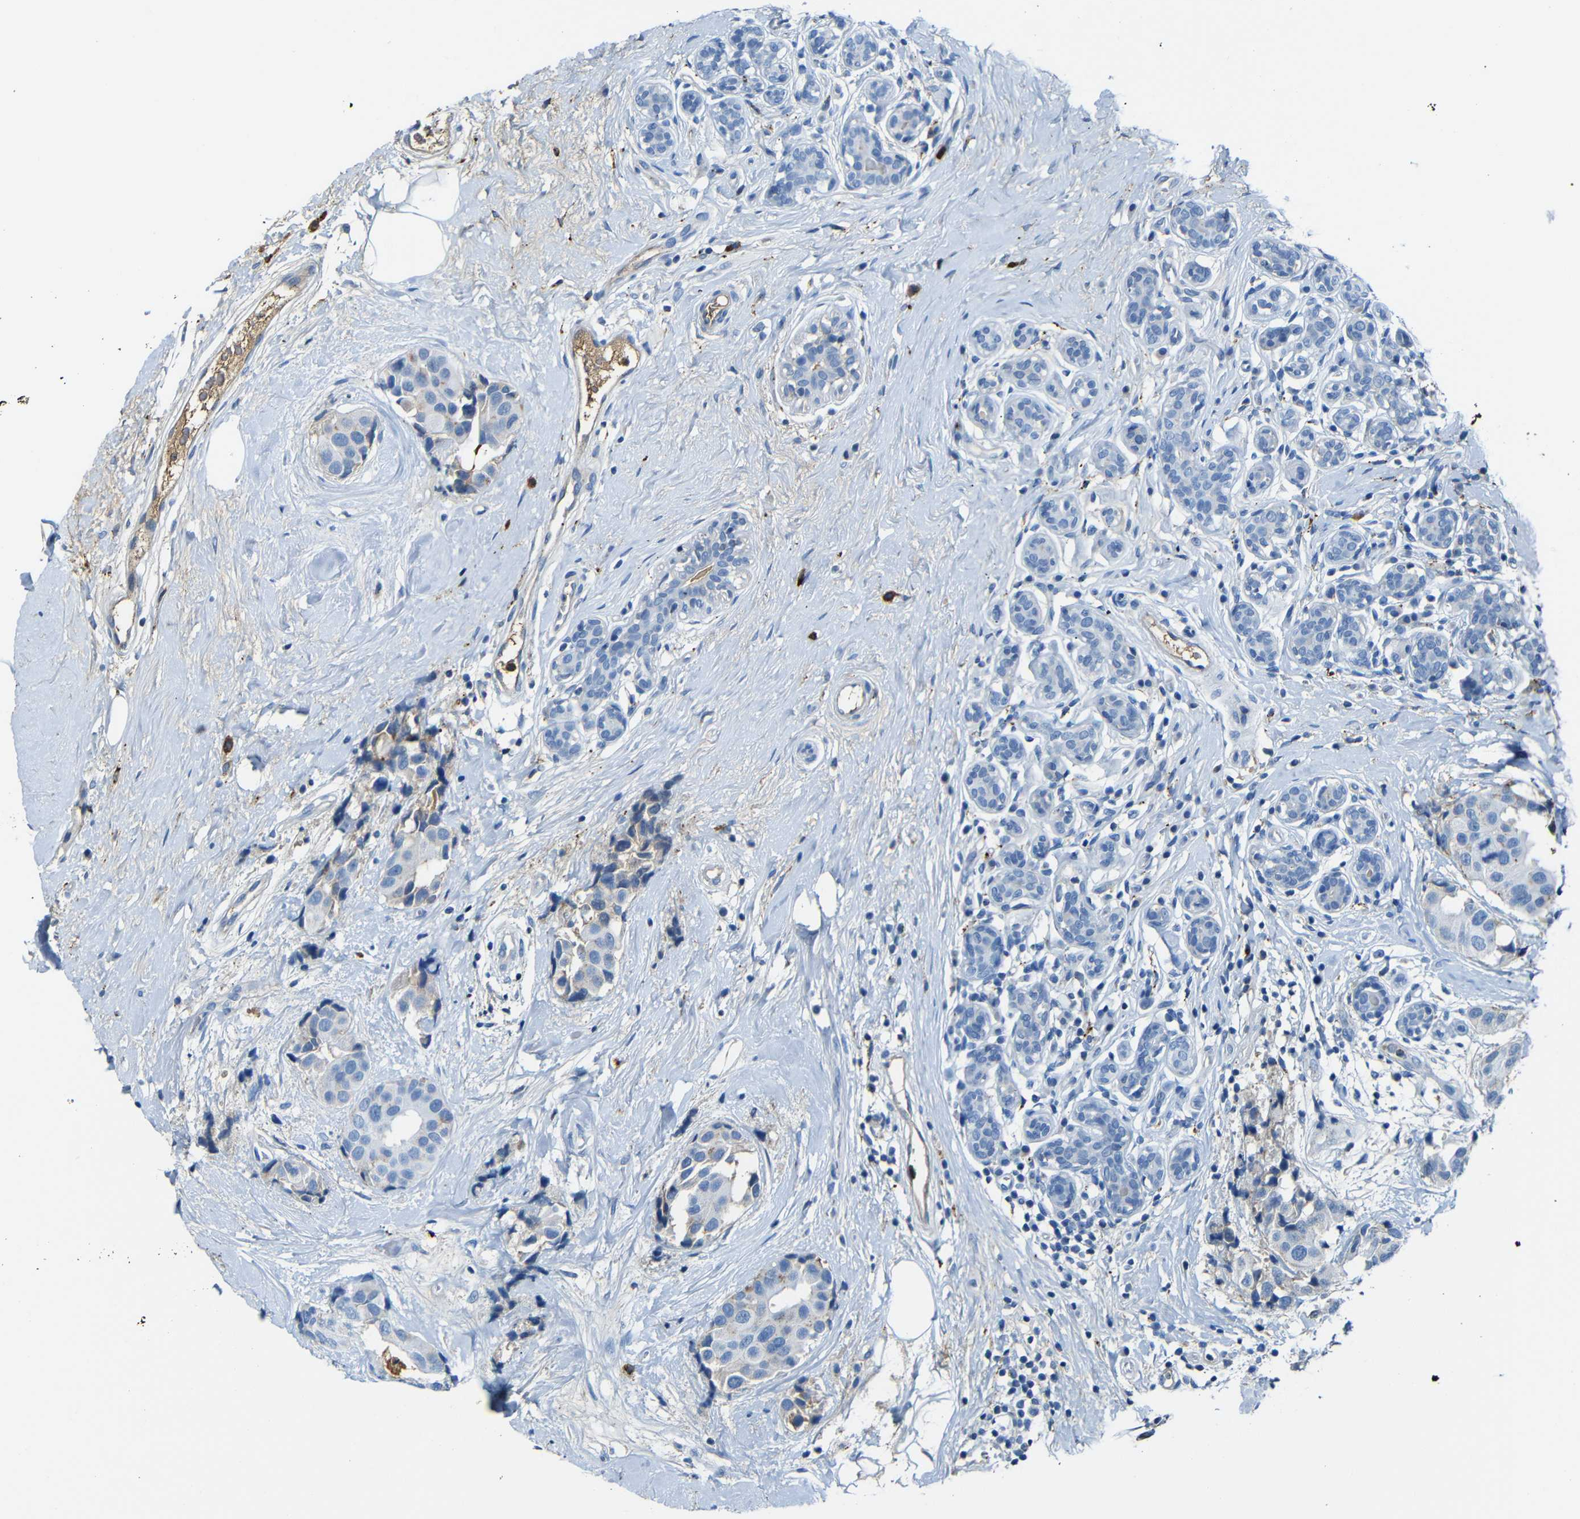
{"staining": {"intensity": "weak", "quantity": "<25%", "location": "cytoplasmic/membranous"}, "tissue": "breast cancer", "cell_type": "Tumor cells", "image_type": "cancer", "snomed": [{"axis": "morphology", "description": "Normal tissue, NOS"}, {"axis": "morphology", "description": "Duct carcinoma"}, {"axis": "topography", "description": "Breast"}], "caption": "An image of invasive ductal carcinoma (breast) stained for a protein demonstrates no brown staining in tumor cells.", "gene": "SERPINA1", "patient": {"sex": "female", "age": 39}}